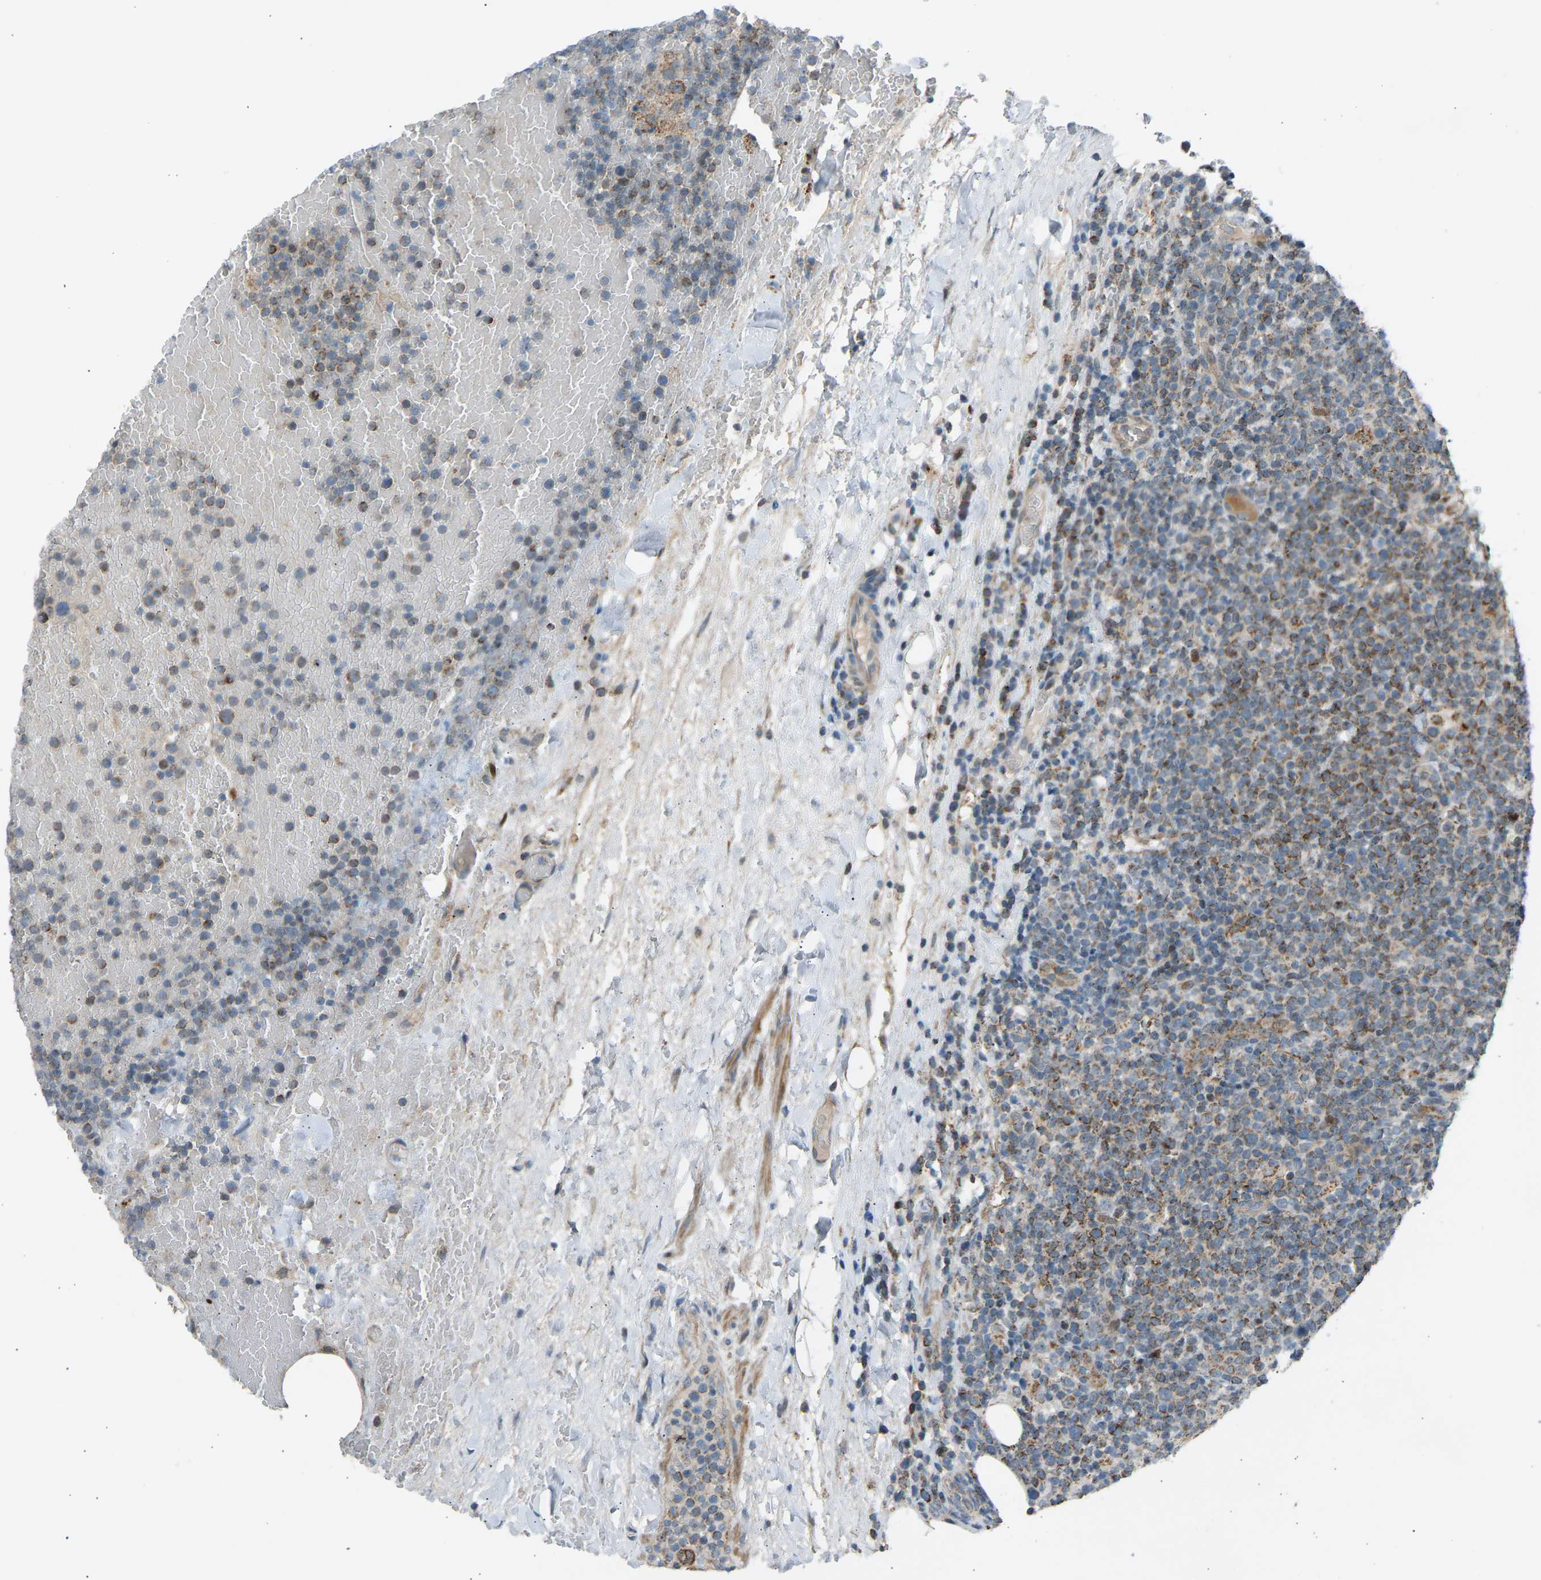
{"staining": {"intensity": "moderate", "quantity": ">75%", "location": "cytoplasmic/membranous"}, "tissue": "lymphoma", "cell_type": "Tumor cells", "image_type": "cancer", "snomed": [{"axis": "morphology", "description": "Malignant lymphoma, non-Hodgkin's type, High grade"}, {"axis": "topography", "description": "Lymph node"}], "caption": "This is a histology image of IHC staining of high-grade malignant lymphoma, non-Hodgkin's type, which shows moderate expression in the cytoplasmic/membranous of tumor cells.", "gene": "VPS41", "patient": {"sex": "male", "age": 61}}